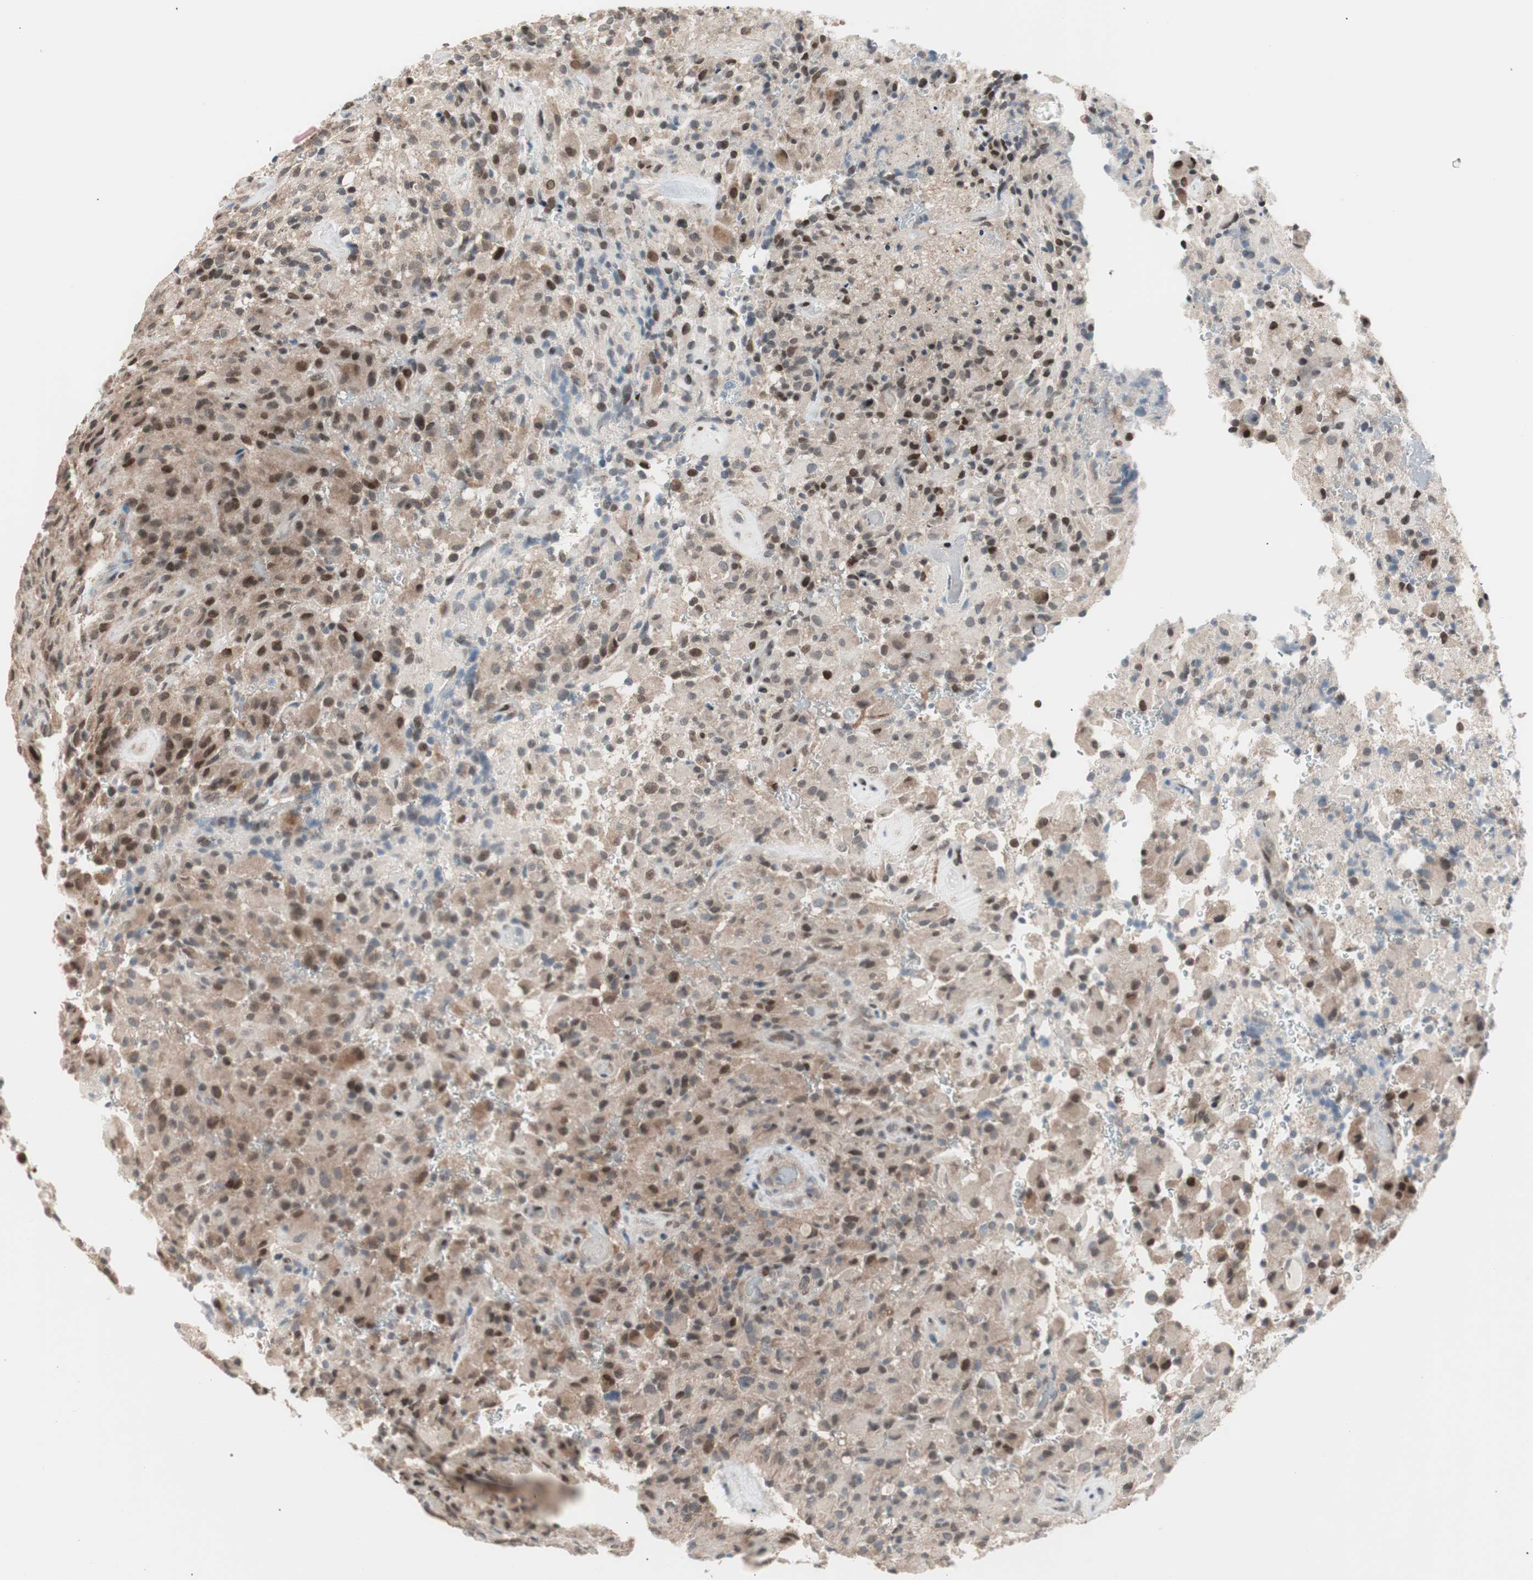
{"staining": {"intensity": "moderate", "quantity": "<25%", "location": "cytoplasmic/membranous,nuclear"}, "tissue": "glioma", "cell_type": "Tumor cells", "image_type": "cancer", "snomed": [{"axis": "morphology", "description": "Glioma, malignant, High grade"}, {"axis": "topography", "description": "Brain"}], "caption": "IHC (DAB) staining of high-grade glioma (malignant) reveals moderate cytoplasmic/membranous and nuclear protein staining in about <25% of tumor cells. The protein of interest is shown in brown color, while the nuclei are stained blue.", "gene": "POLH", "patient": {"sex": "male", "age": 71}}